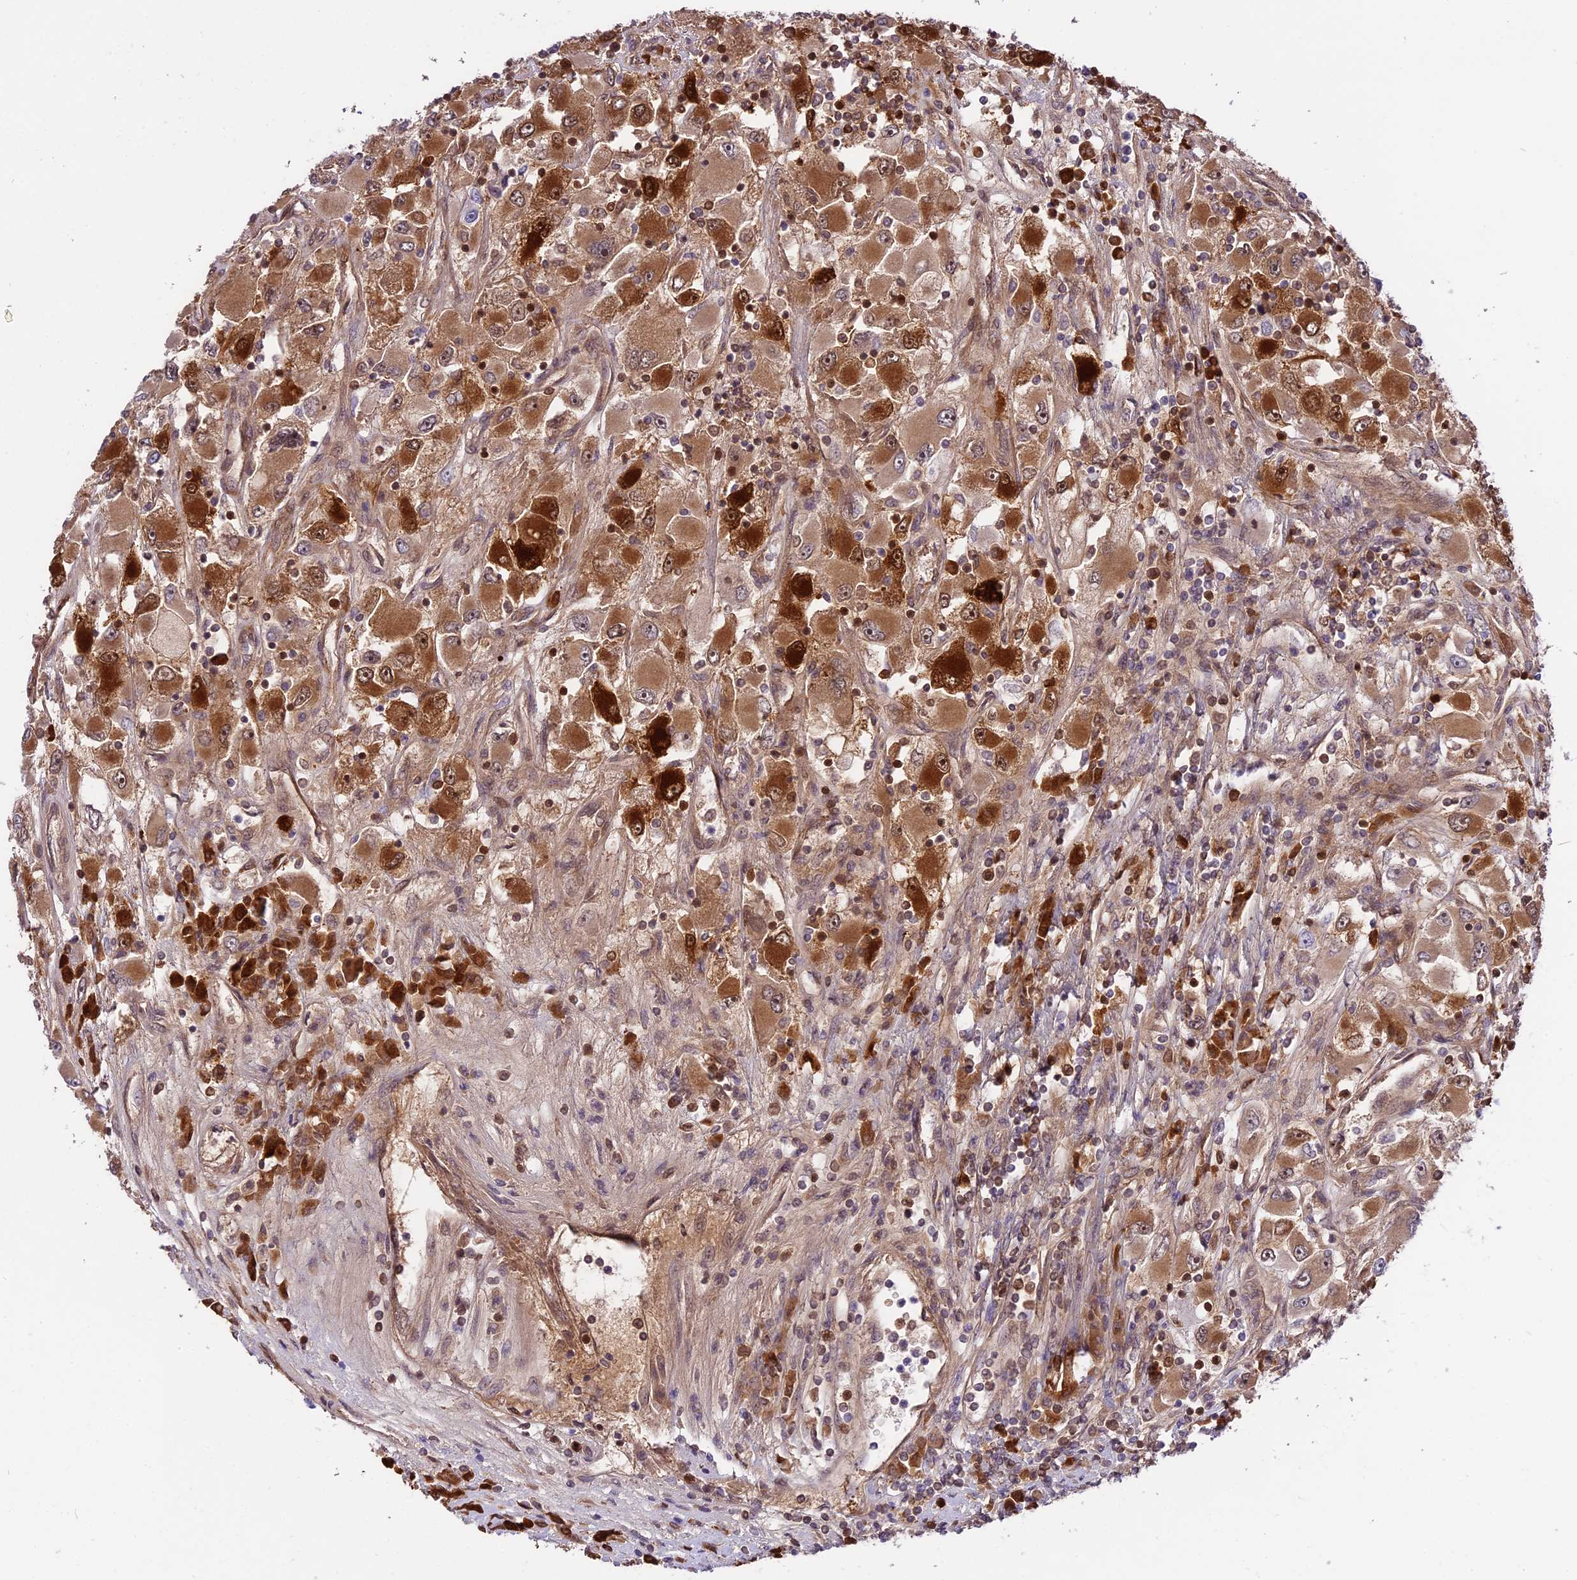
{"staining": {"intensity": "strong", "quantity": ">75%", "location": "cytoplasmic/membranous,nuclear"}, "tissue": "renal cancer", "cell_type": "Tumor cells", "image_type": "cancer", "snomed": [{"axis": "morphology", "description": "Adenocarcinoma, NOS"}, {"axis": "topography", "description": "Kidney"}], "caption": "Renal cancer (adenocarcinoma) was stained to show a protein in brown. There is high levels of strong cytoplasmic/membranous and nuclear expression in about >75% of tumor cells.", "gene": "COX17", "patient": {"sex": "female", "age": 52}}